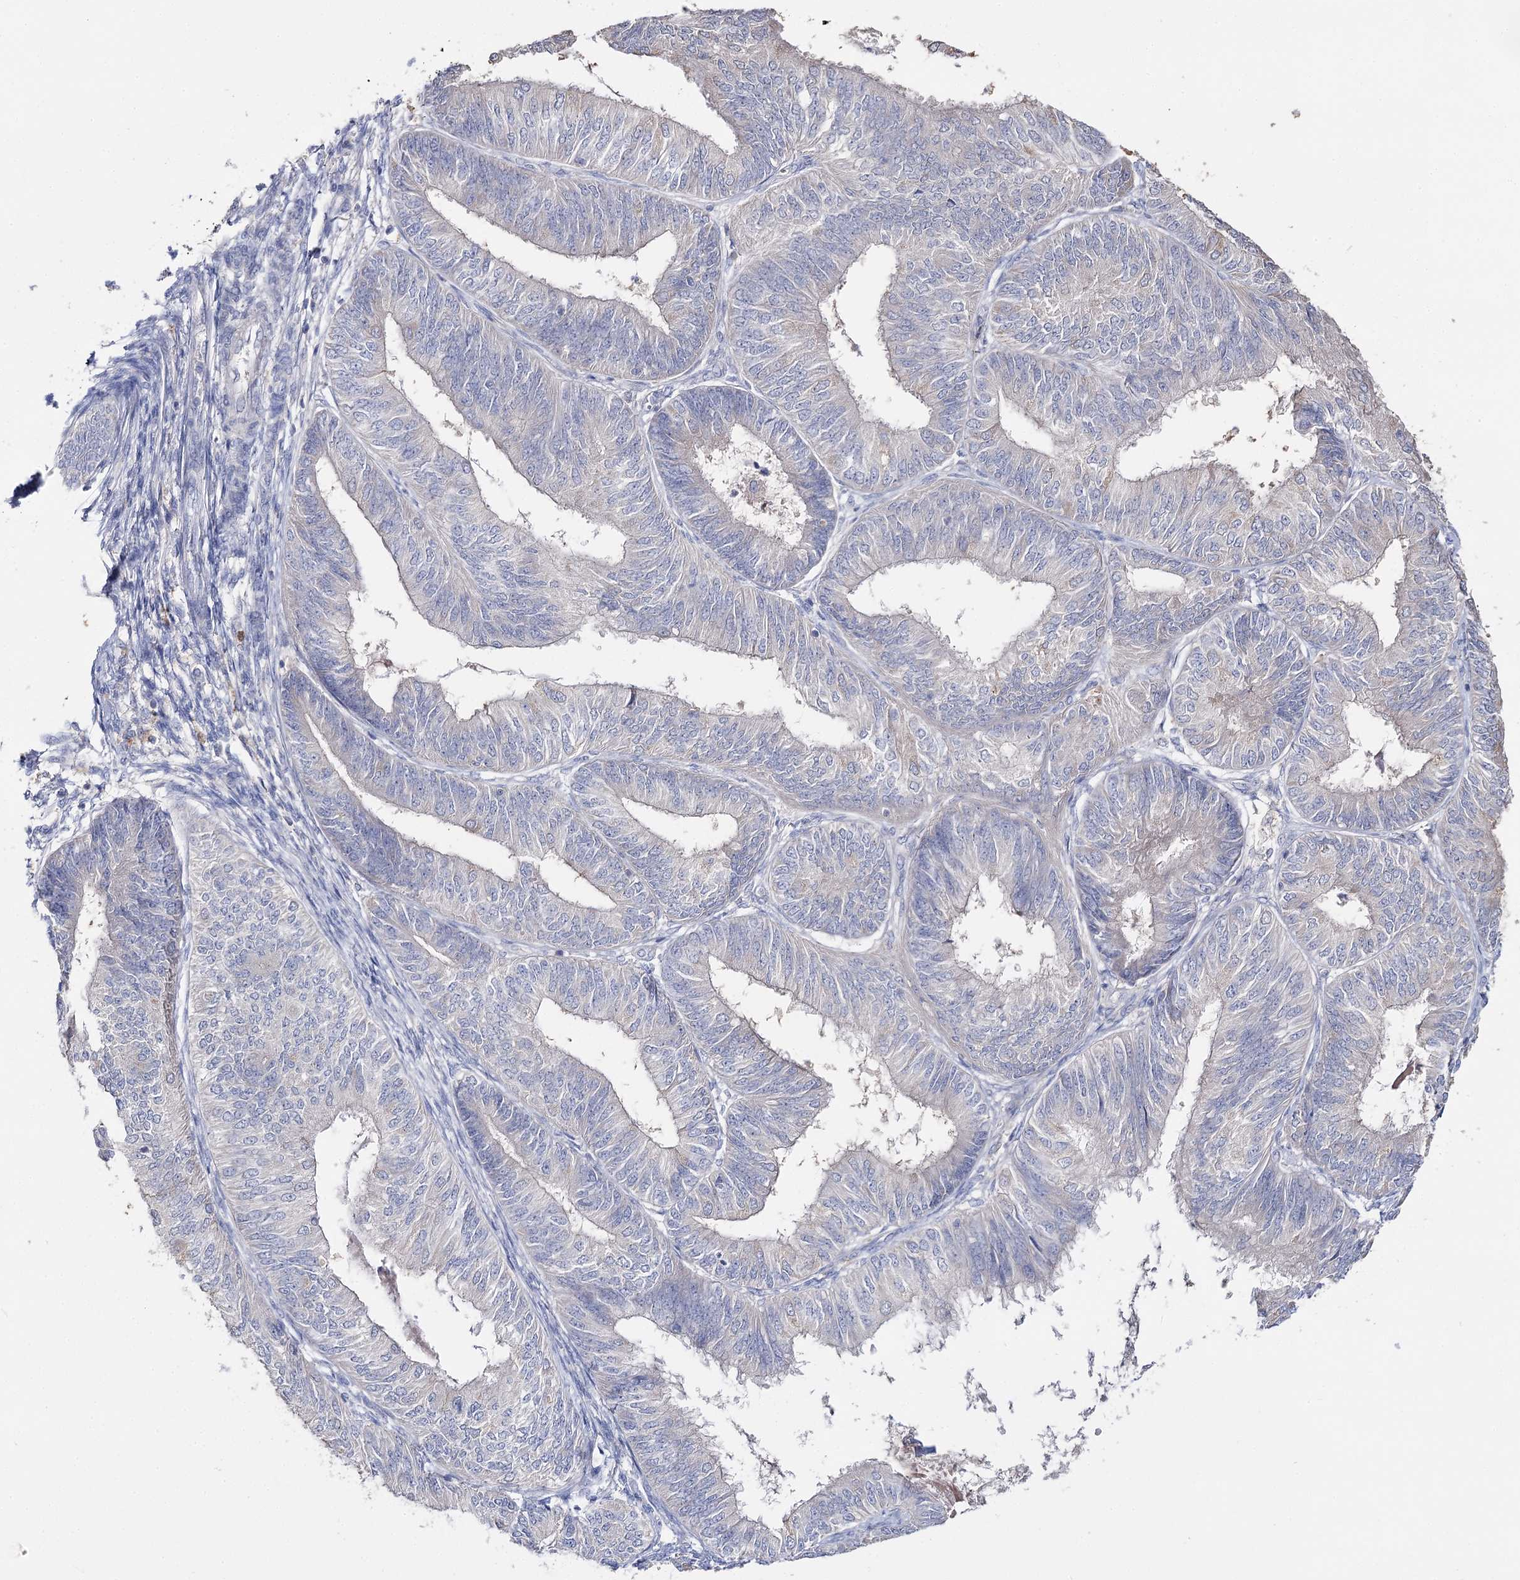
{"staining": {"intensity": "negative", "quantity": "none", "location": "none"}, "tissue": "endometrial cancer", "cell_type": "Tumor cells", "image_type": "cancer", "snomed": [{"axis": "morphology", "description": "Adenocarcinoma, NOS"}, {"axis": "topography", "description": "Endometrium"}], "caption": "DAB immunohistochemical staining of human endometrial cancer displays no significant positivity in tumor cells.", "gene": "NRAP", "patient": {"sex": "female", "age": 58}}